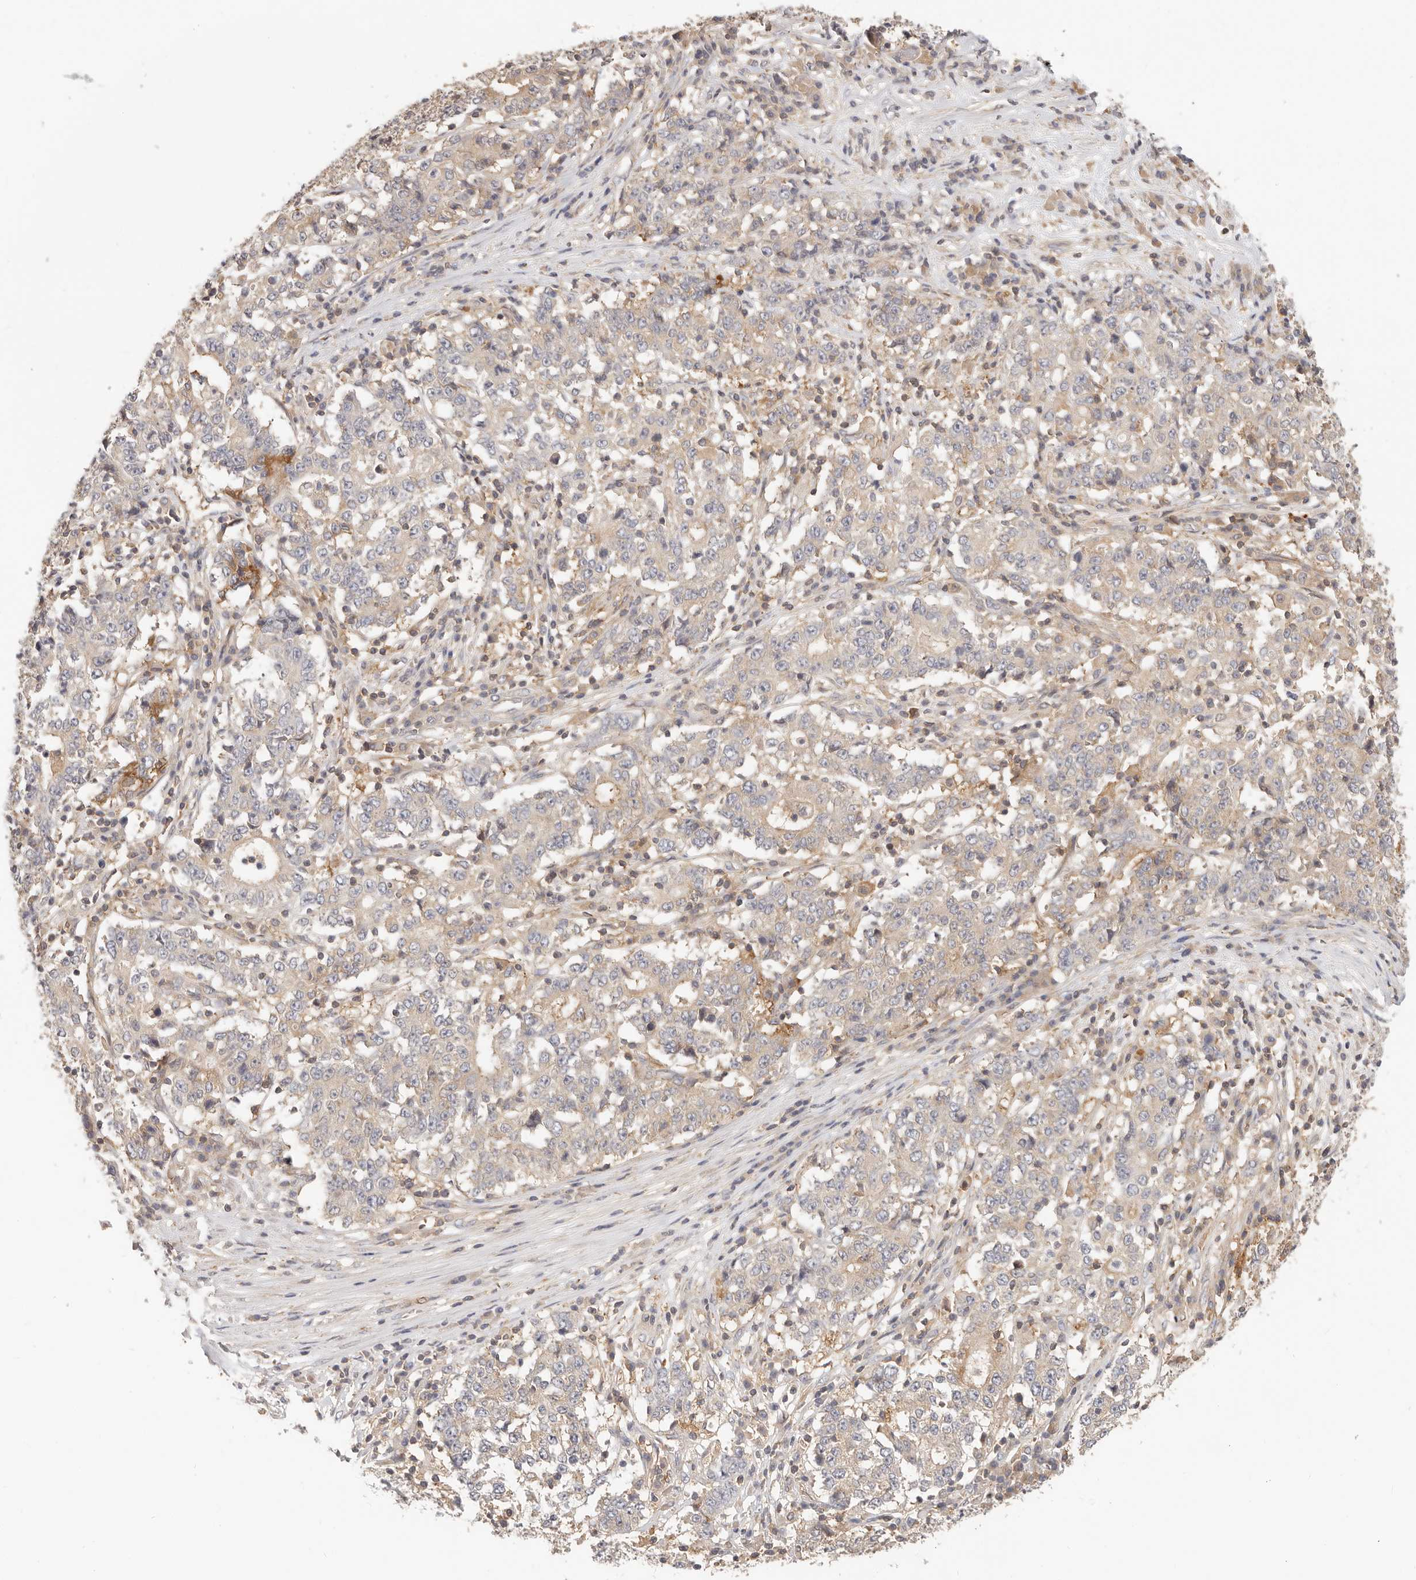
{"staining": {"intensity": "weak", "quantity": "<25%", "location": "cytoplasmic/membranous"}, "tissue": "stomach cancer", "cell_type": "Tumor cells", "image_type": "cancer", "snomed": [{"axis": "morphology", "description": "Adenocarcinoma, NOS"}, {"axis": "topography", "description": "Stomach"}], "caption": "IHC histopathology image of neoplastic tissue: human stomach cancer (adenocarcinoma) stained with DAB exhibits no significant protein expression in tumor cells.", "gene": "DTNBP1", "patient": {"sex": "male", "age": 59}}